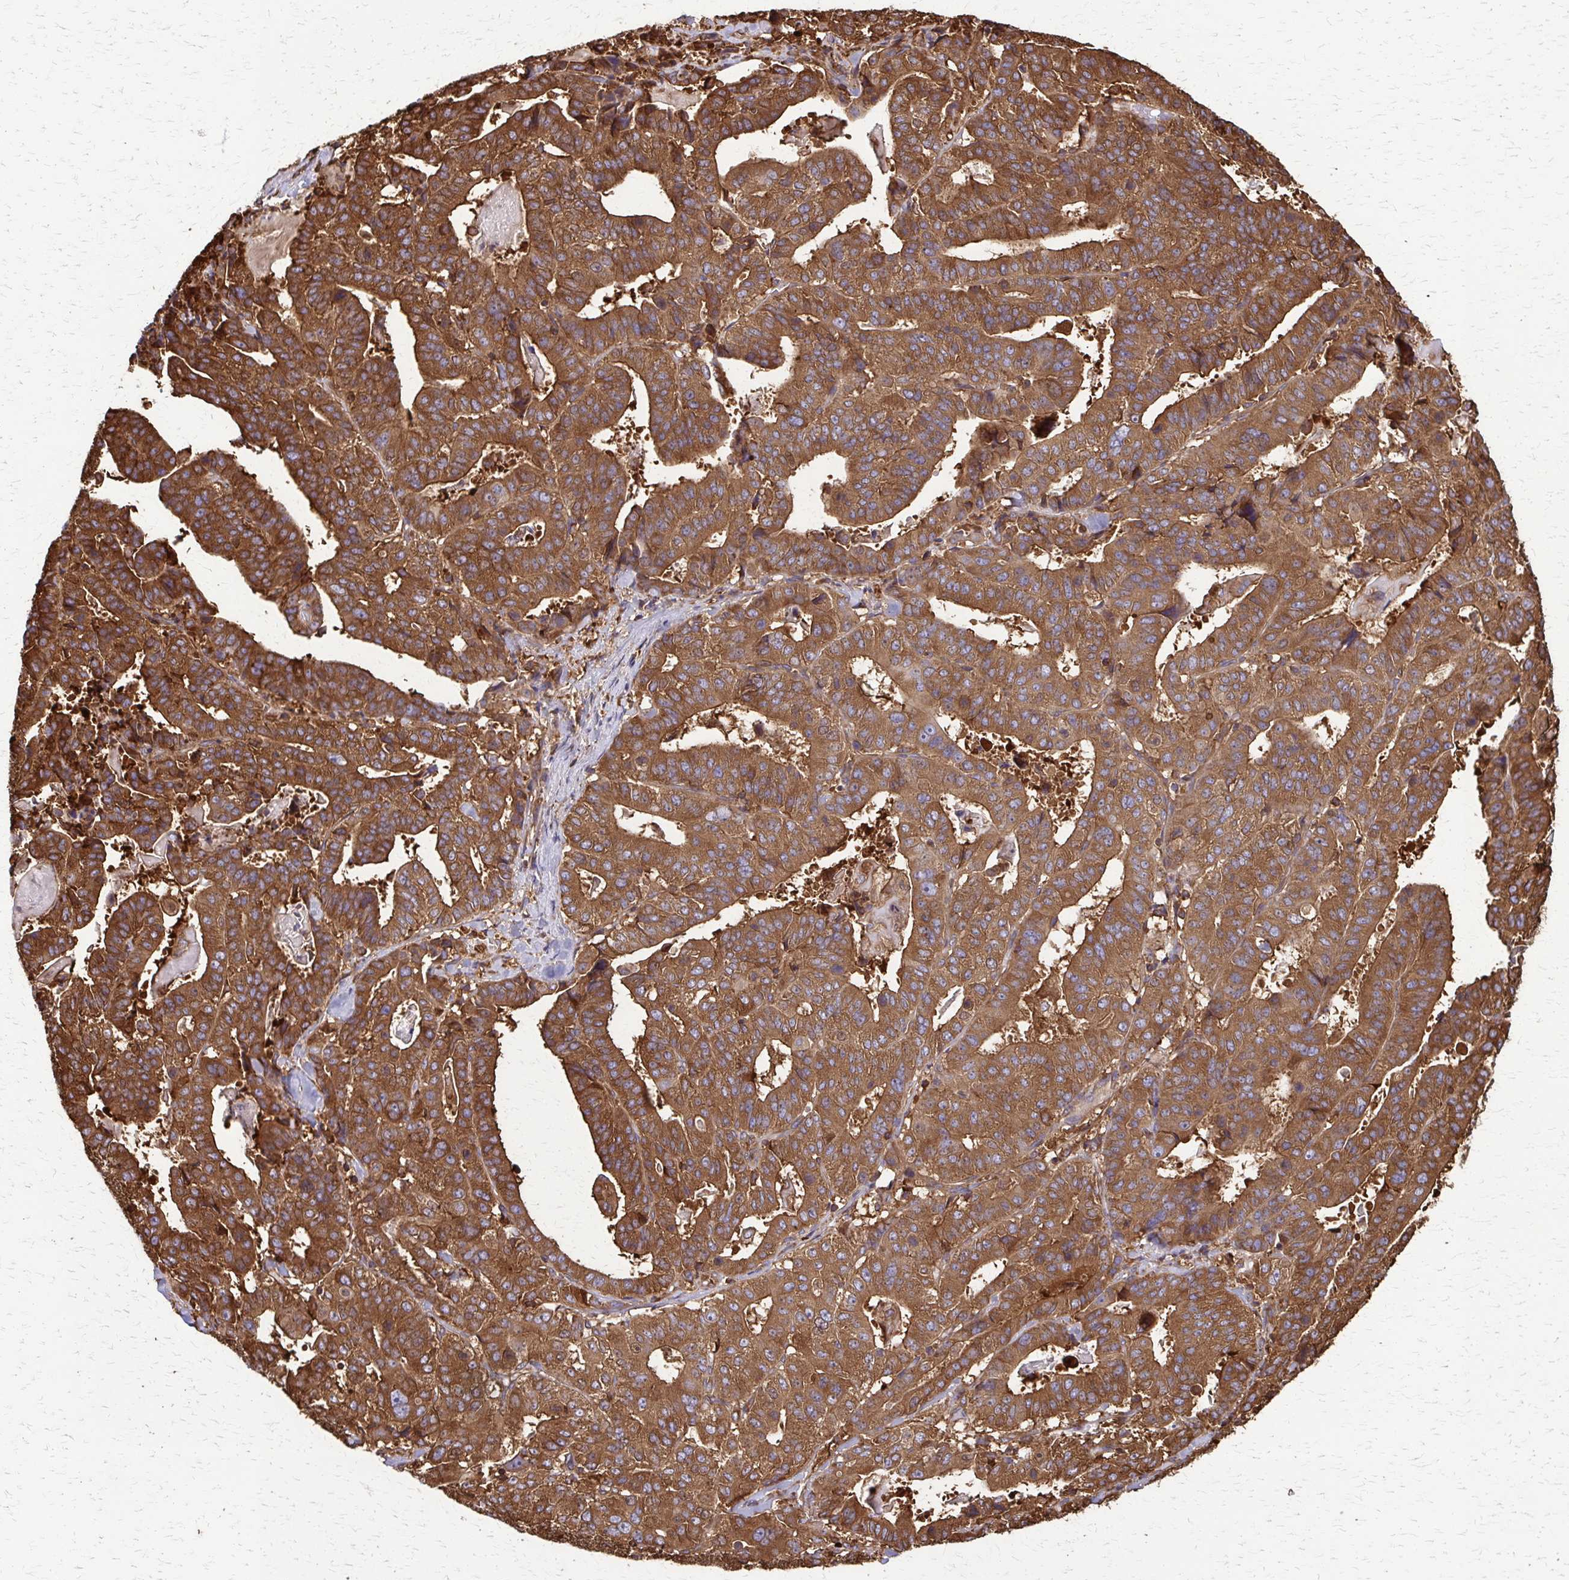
{"staining": {"intensity": "moderate", "quantity": ">75%", "location": "cytoplasmic/membranous"}, "tissue": "stomach cancer", "cell_type": "Tumor cells", "image_type": "cancer", "snomed": [{"axis": "morphology", "description": "Adenocarcinoma, NOS"}, {"axis": "topography", "description": "Stomach"}], "caption": "This is a photomicrograph of immunohistochemistry staining of stomach cancer, which shows moderate expression in the cytoplasmic/membranous of tumor cells.", "gene": "EEF2", "patient": {"sex": "male", "age": 48}}